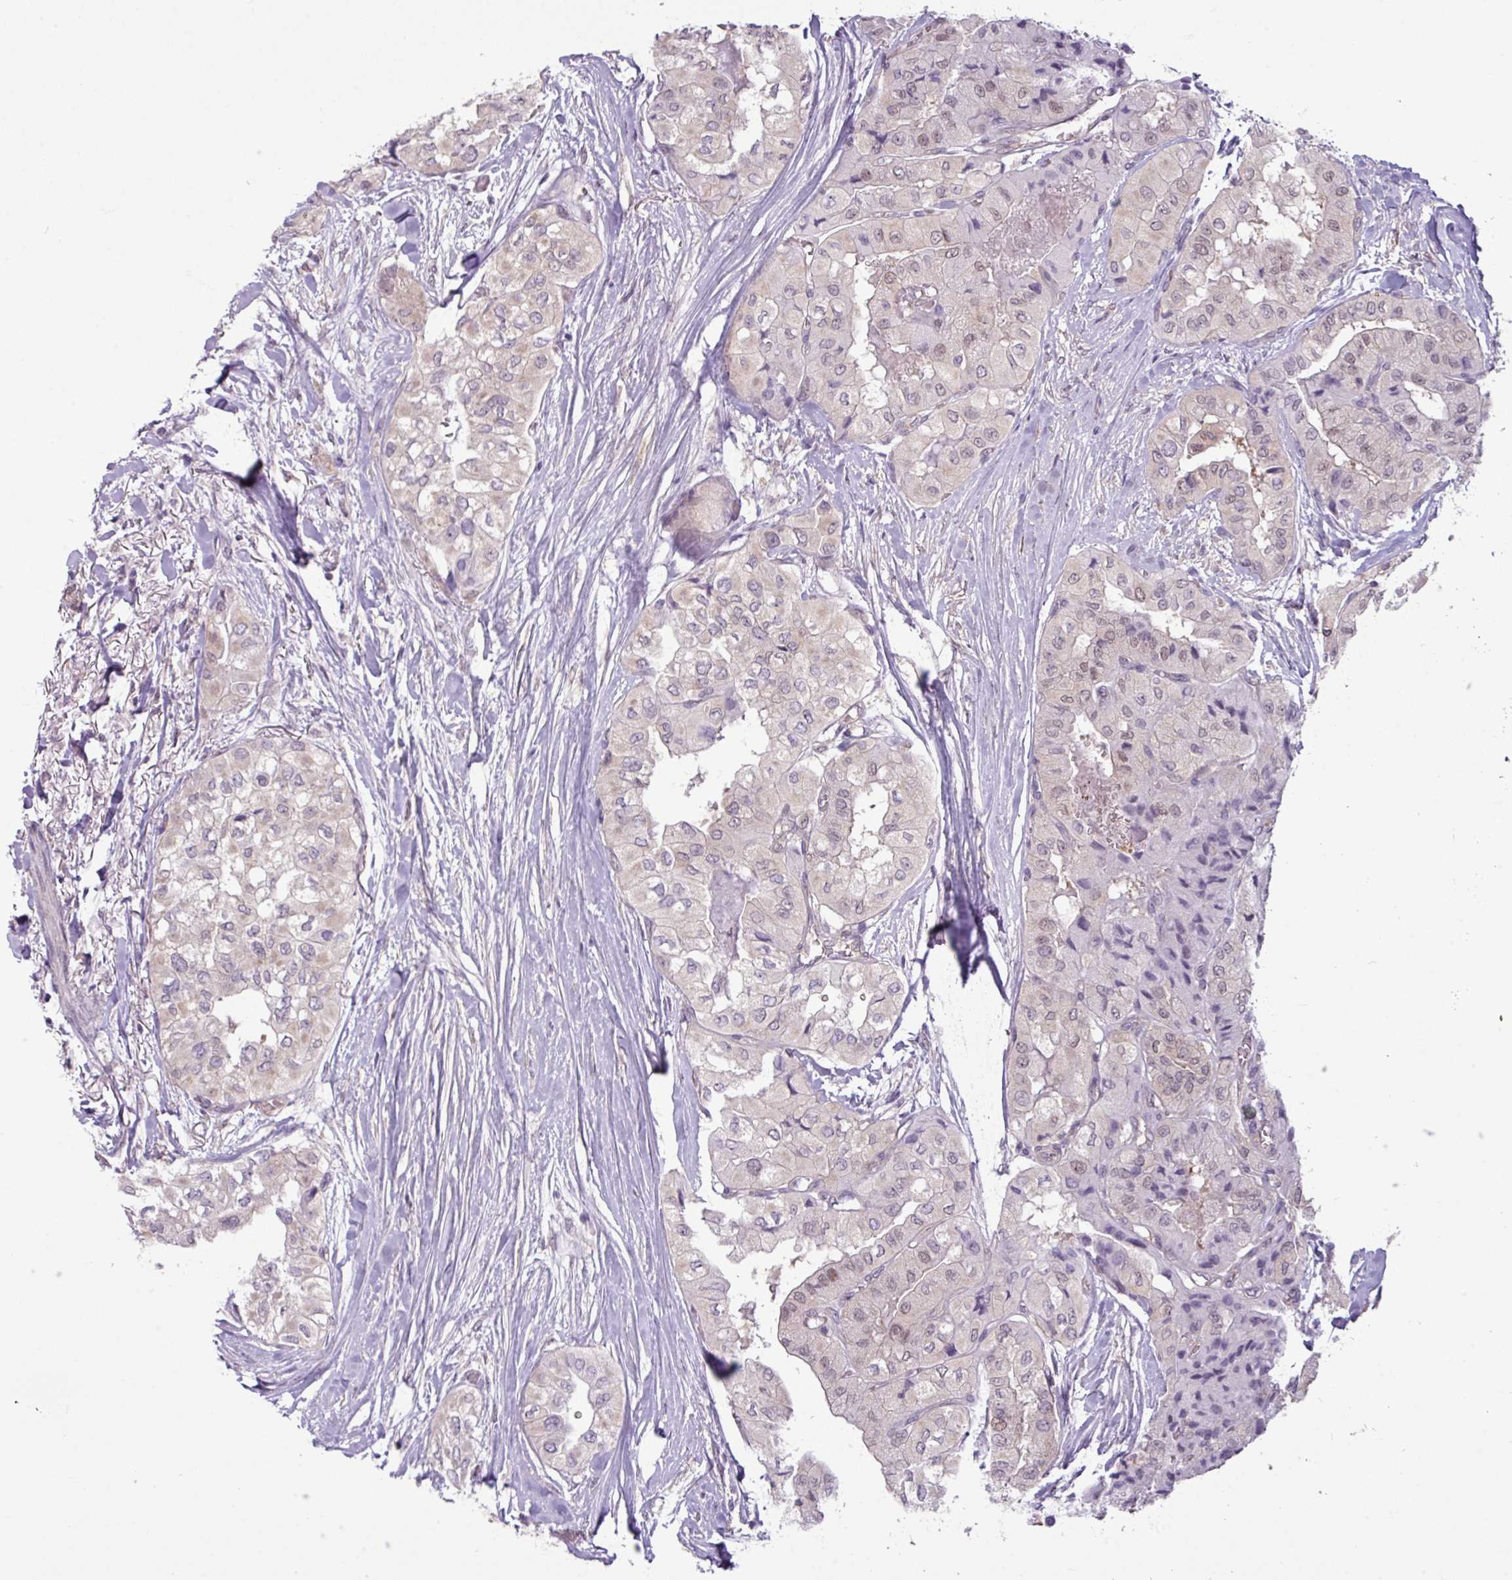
{"staining": {"intensity": "weak", "quantity": "<25%", "location": "cytoplasmic/membranous,nuclear"}, "tissue": "thyroid cancer", "cell_type": "Tumor cells", "image_type": "cancer", "snomed": [{"axis": "morphology", "description": "Papillary adenocarcinoma, NOS"}, {"axis": "topography", "description": "Thyroid gland"}], "caption": "A high-resolution micrograph shows IHC staining of thyroid papillary adenocarcinoma, which shows no significant expression in tumor cells.", "gene": "TTLL12", "patient": {"sex": "female", "age": 59}}